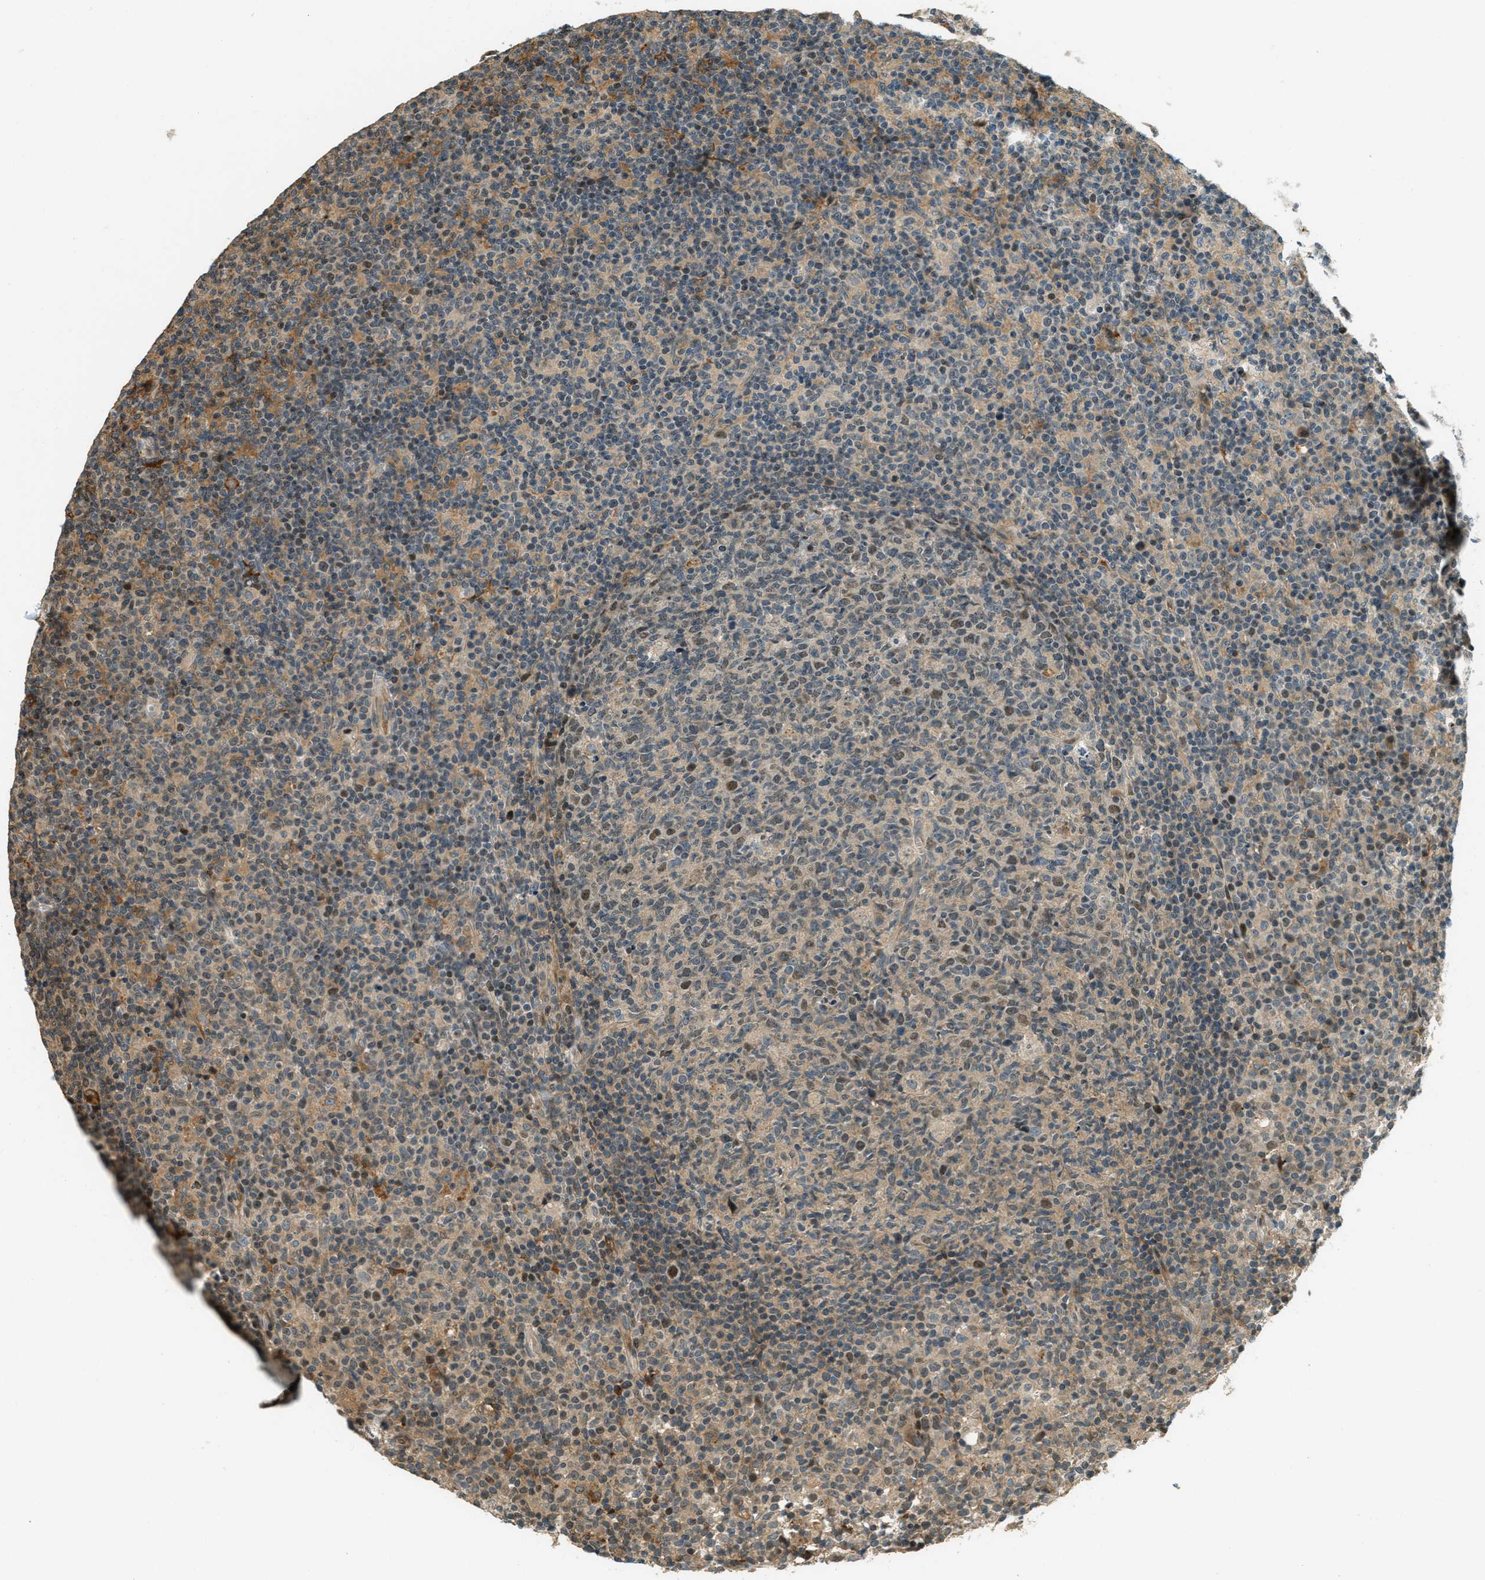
{"staining": {"intensity": "moderate", "quantity": "<25%", "location": "nuclear"}, "tissue": "lymph node", "cell_type": "Germinal center cells", "image_type": "normal", "snomed": [{"axis": "morphology", "description": "Normal tissue, NOS"}, {"axis": "morphology", "description": "Inflammation, NOS"}, {"axis": "topography", "description": "Lymph node"}], "caption": "This histopathology image exhibits immunohistochemistry staining of benign human lymph node, with low moderate nuclear expression in about <25% of germinal center cells.", "gene": "PTPN23", "patient": {"sex": "male", "age": 55}}